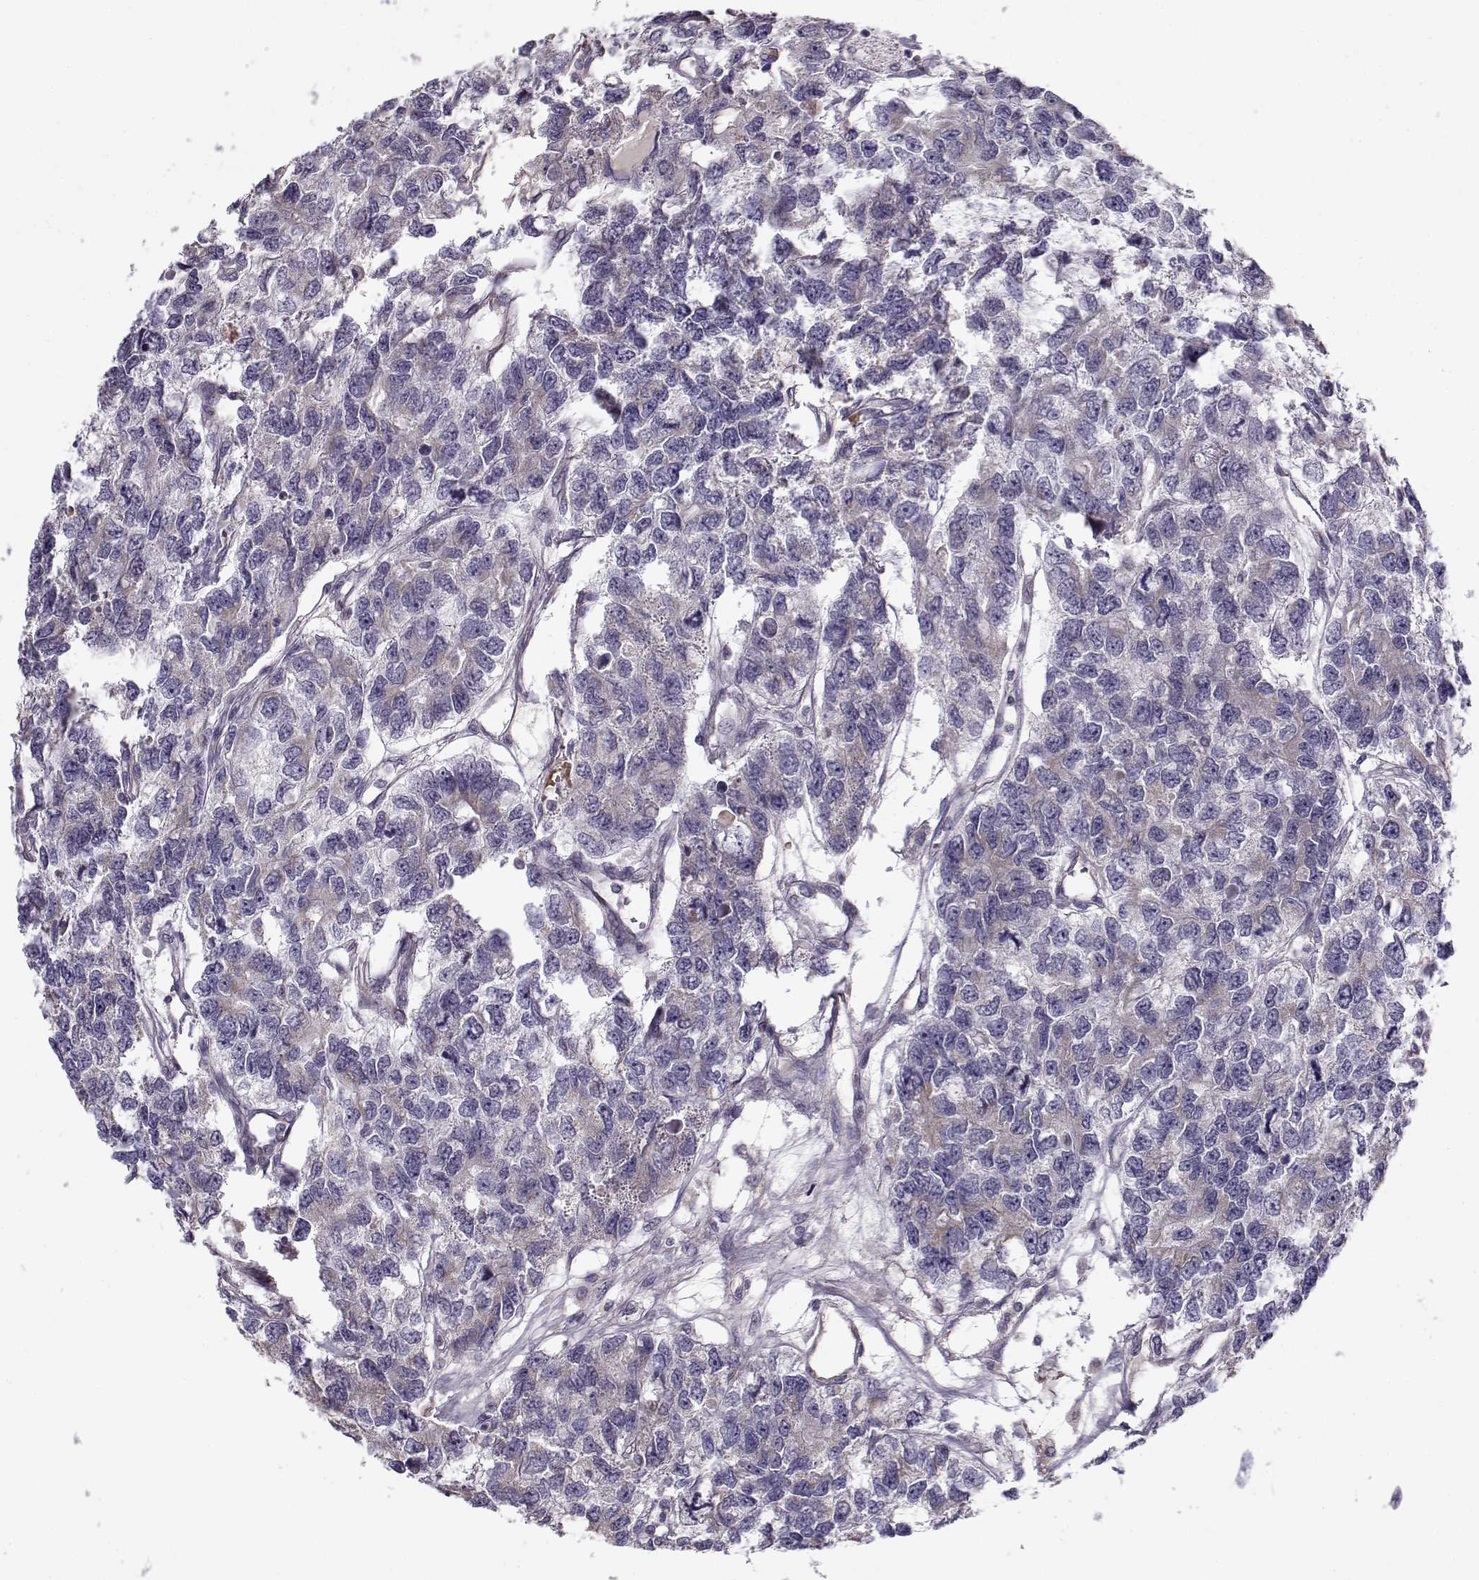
{"staining": {"intensity": "negative", "quantity": "none", "location": "none"}, "tissue": "testis cancer", "cell_type": "Tumor cells", "image_type": "cancer", "snomed": [{"axis": "morphology", "description": "Seminoma, NOS"}, {"axis": "topography", "description": "Testis"}], "caption": "Human seminoma (testis) stained for a protein using IHC exhibits no expression in tumor cells.", "gene": "SLC4A5", "patient": {"sex": "male", "age": 52}}